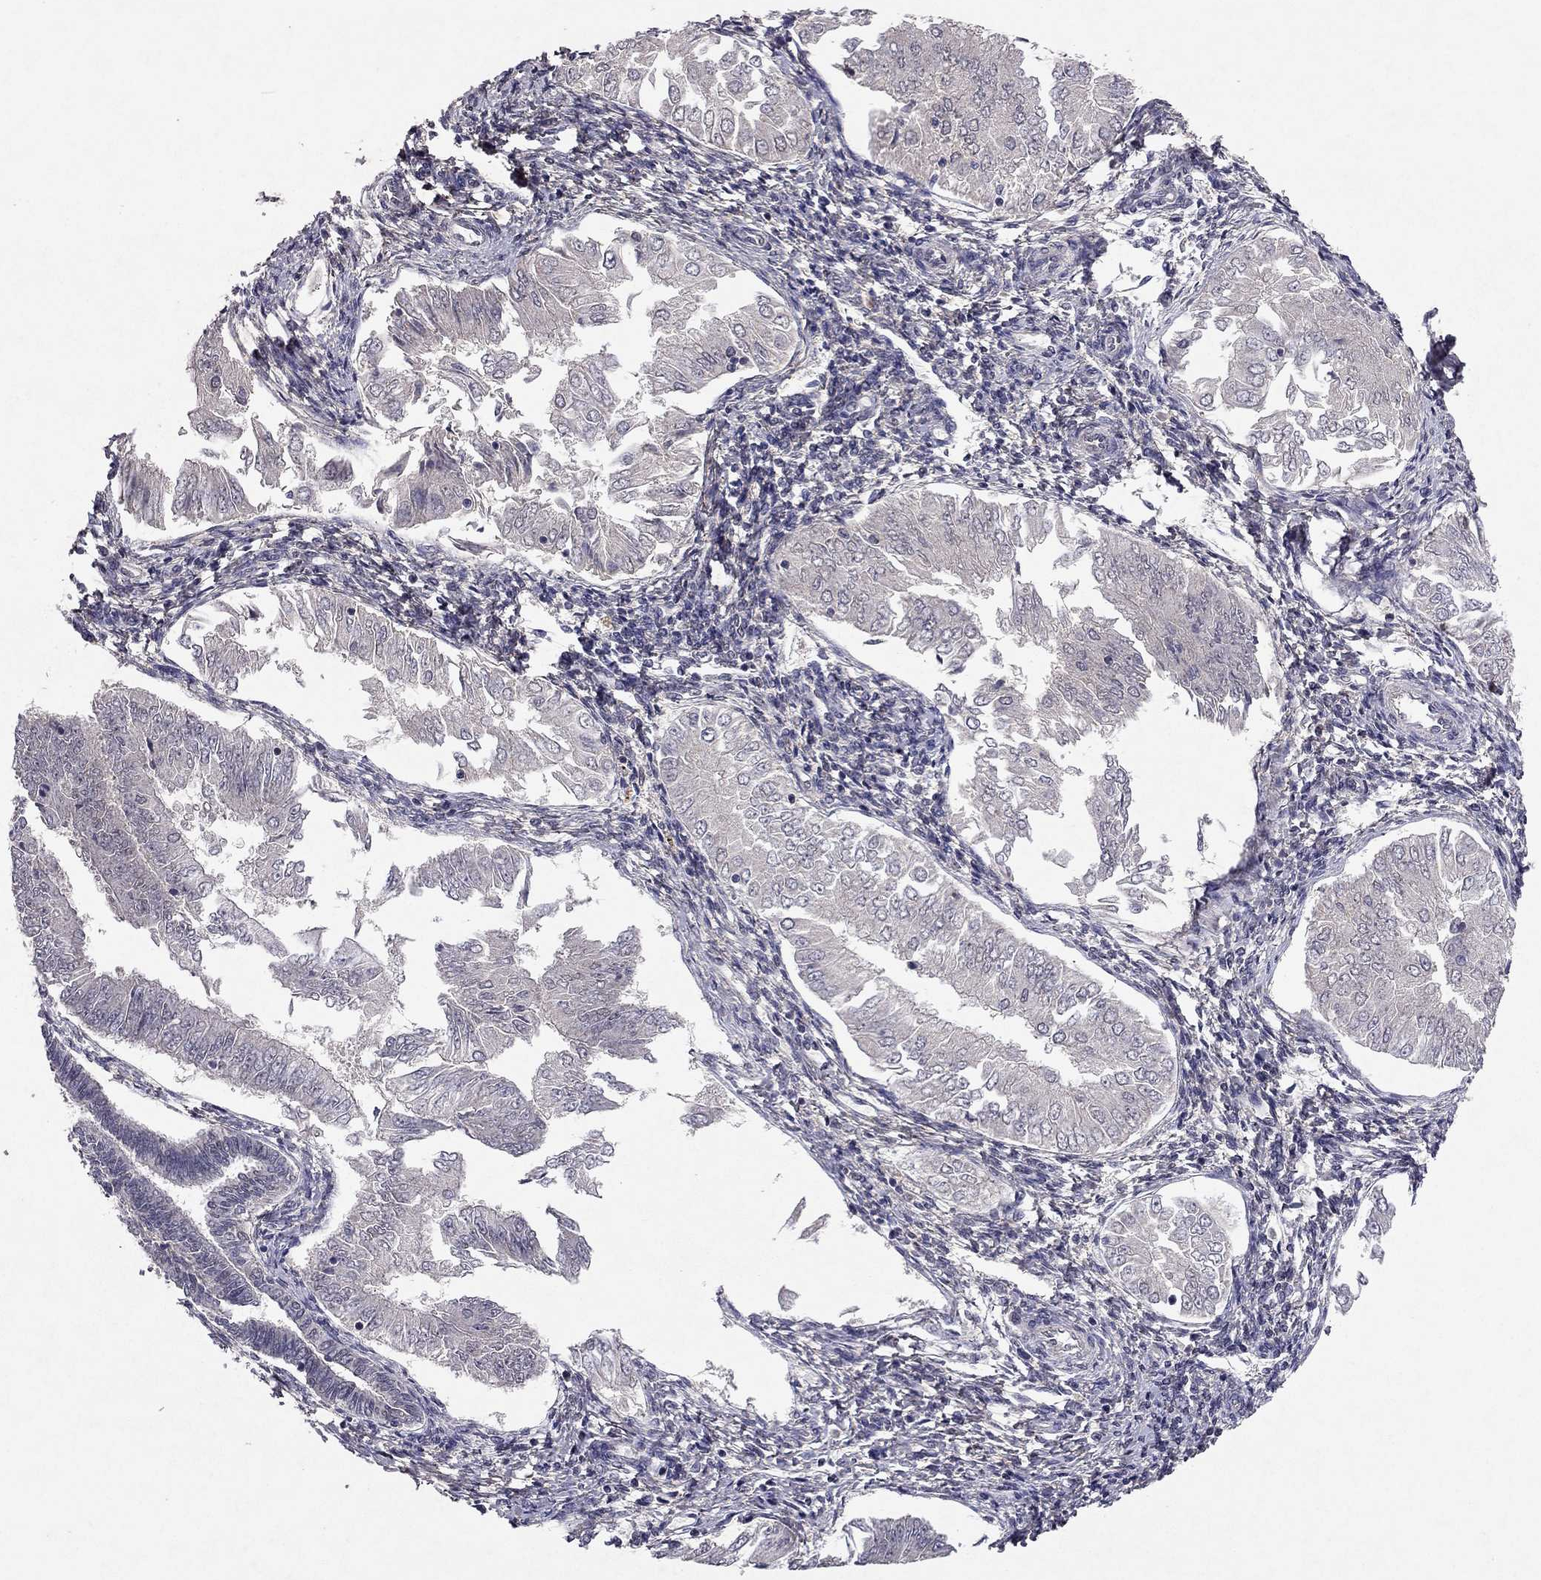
{"staining": {"intensity": "negative", "quantity": "none", "location": "none"}, "tissue": "endometrial cancer", "cell_type": "Tumor cells", "image_type": "cancer", "snomed": [{"axis": "morphology", "description": "Adenocarcinoma, NOS"}, {"axis": "topography", "description": "Endometrium"}], "caption": "IHC of endometrial cancer (adenocarcinoma) demonstrates no expression in tumor cells.", "gene": "ESR2", "patient": {"sex": "female", "age": 53}}